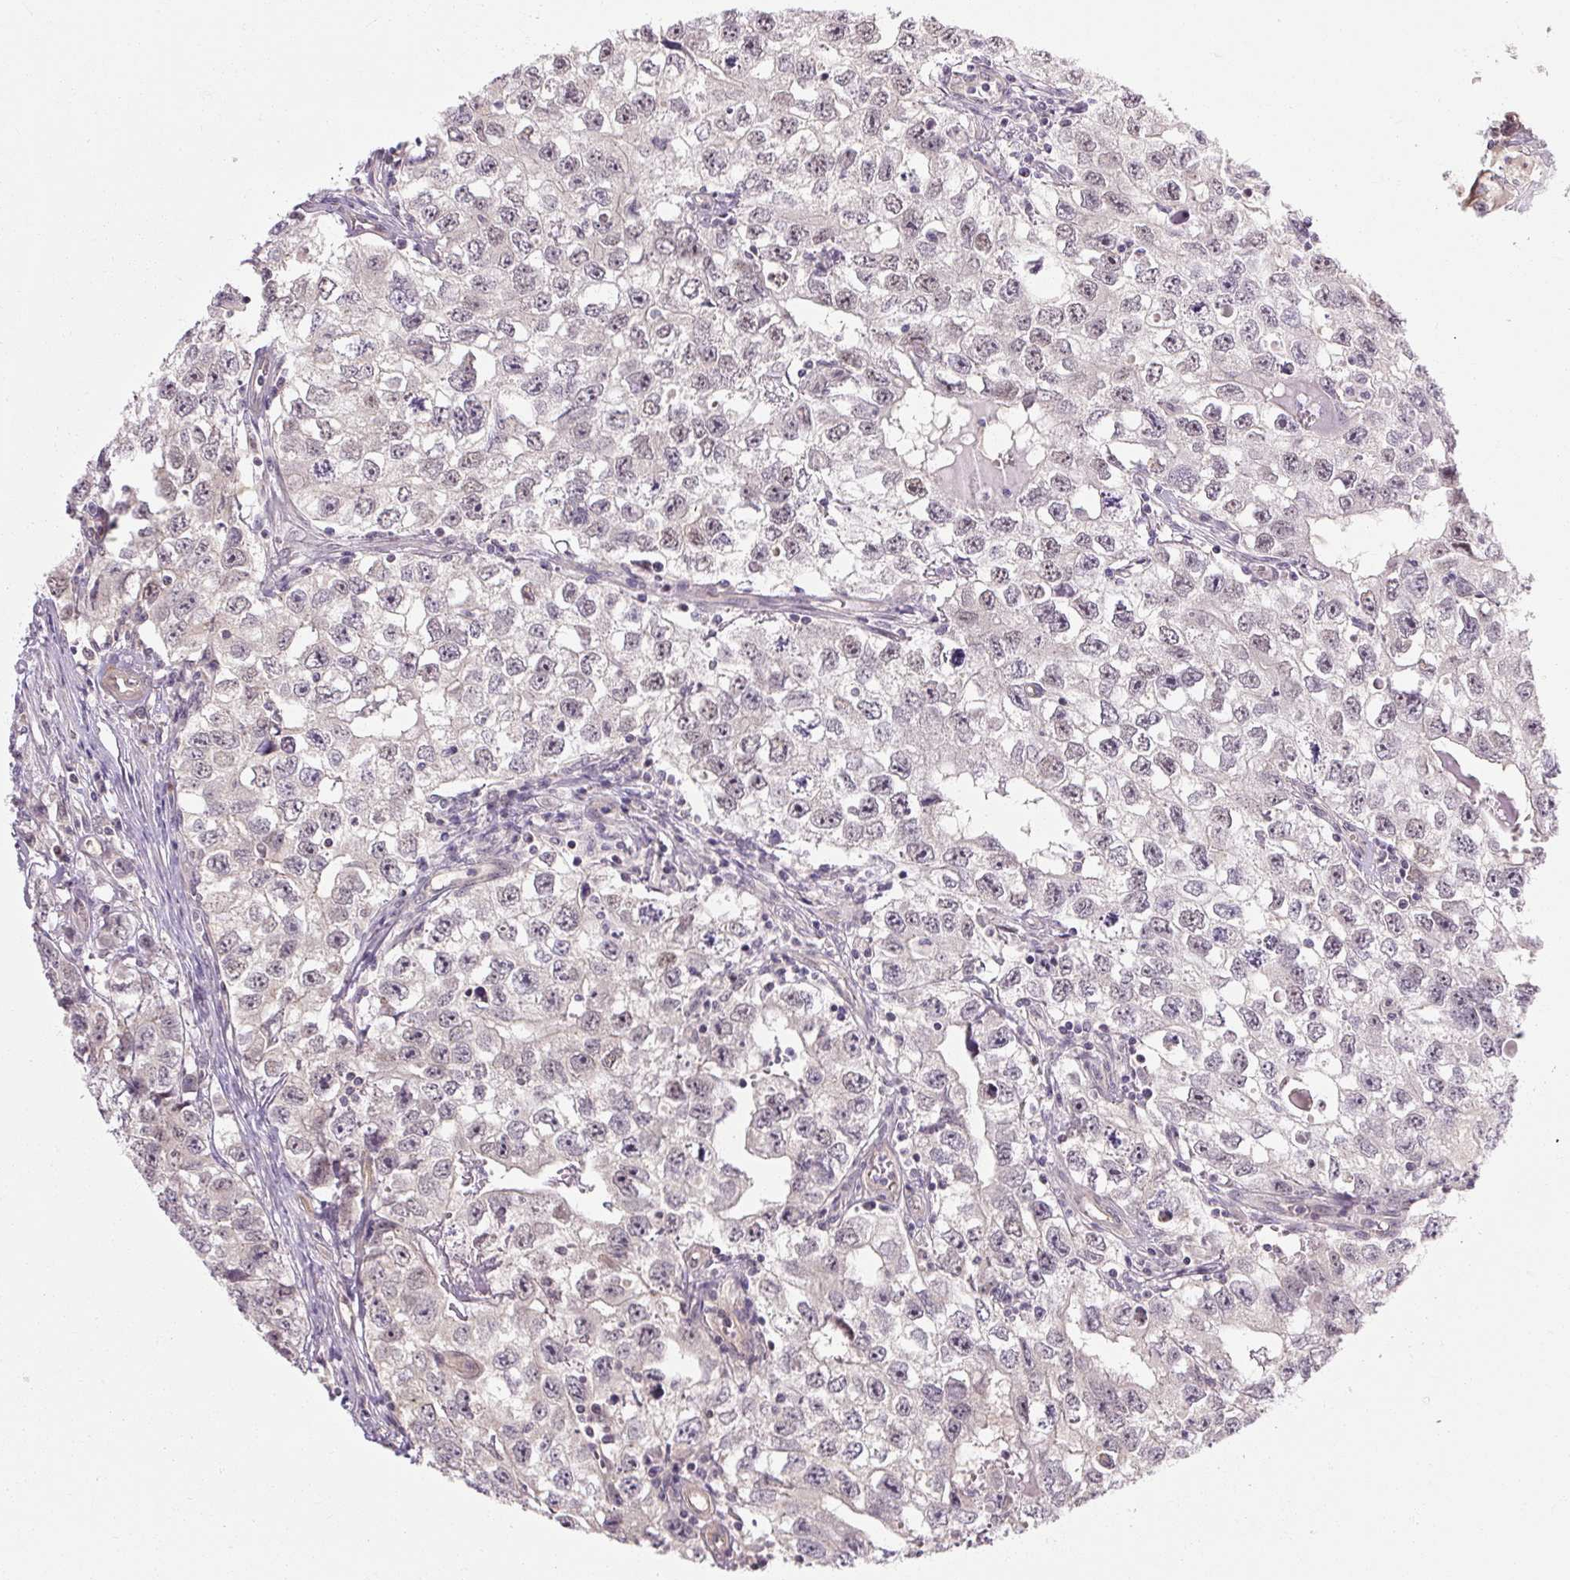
{"staining": {"intensity": "negative", "quantity": "none", "location": "none"}, "tissue": "testis cancer", "cell_type": "Tumor cells", "image_type": "cancer", "snomed": [{"axis": "morphology", "description": "Seminoma, NOS"}, {"axis": "morphology", "description": "Carcinoma, Embryonal, NOS"}, {"axis": "topography", "description": "Testis"}], "caption": "The micrograph demonstrates no significant expression in tumor cells of testis cancer (seminoma). Brightfield microscopy of immunohistochemistry (IHC) stained with DAB (3,3'-diaminobenzidine) (brown) and hematoxylin (blue), captured at high magnification.", "gene": "RB1CC1", "patient": {"sex": "male", "age": 43}}